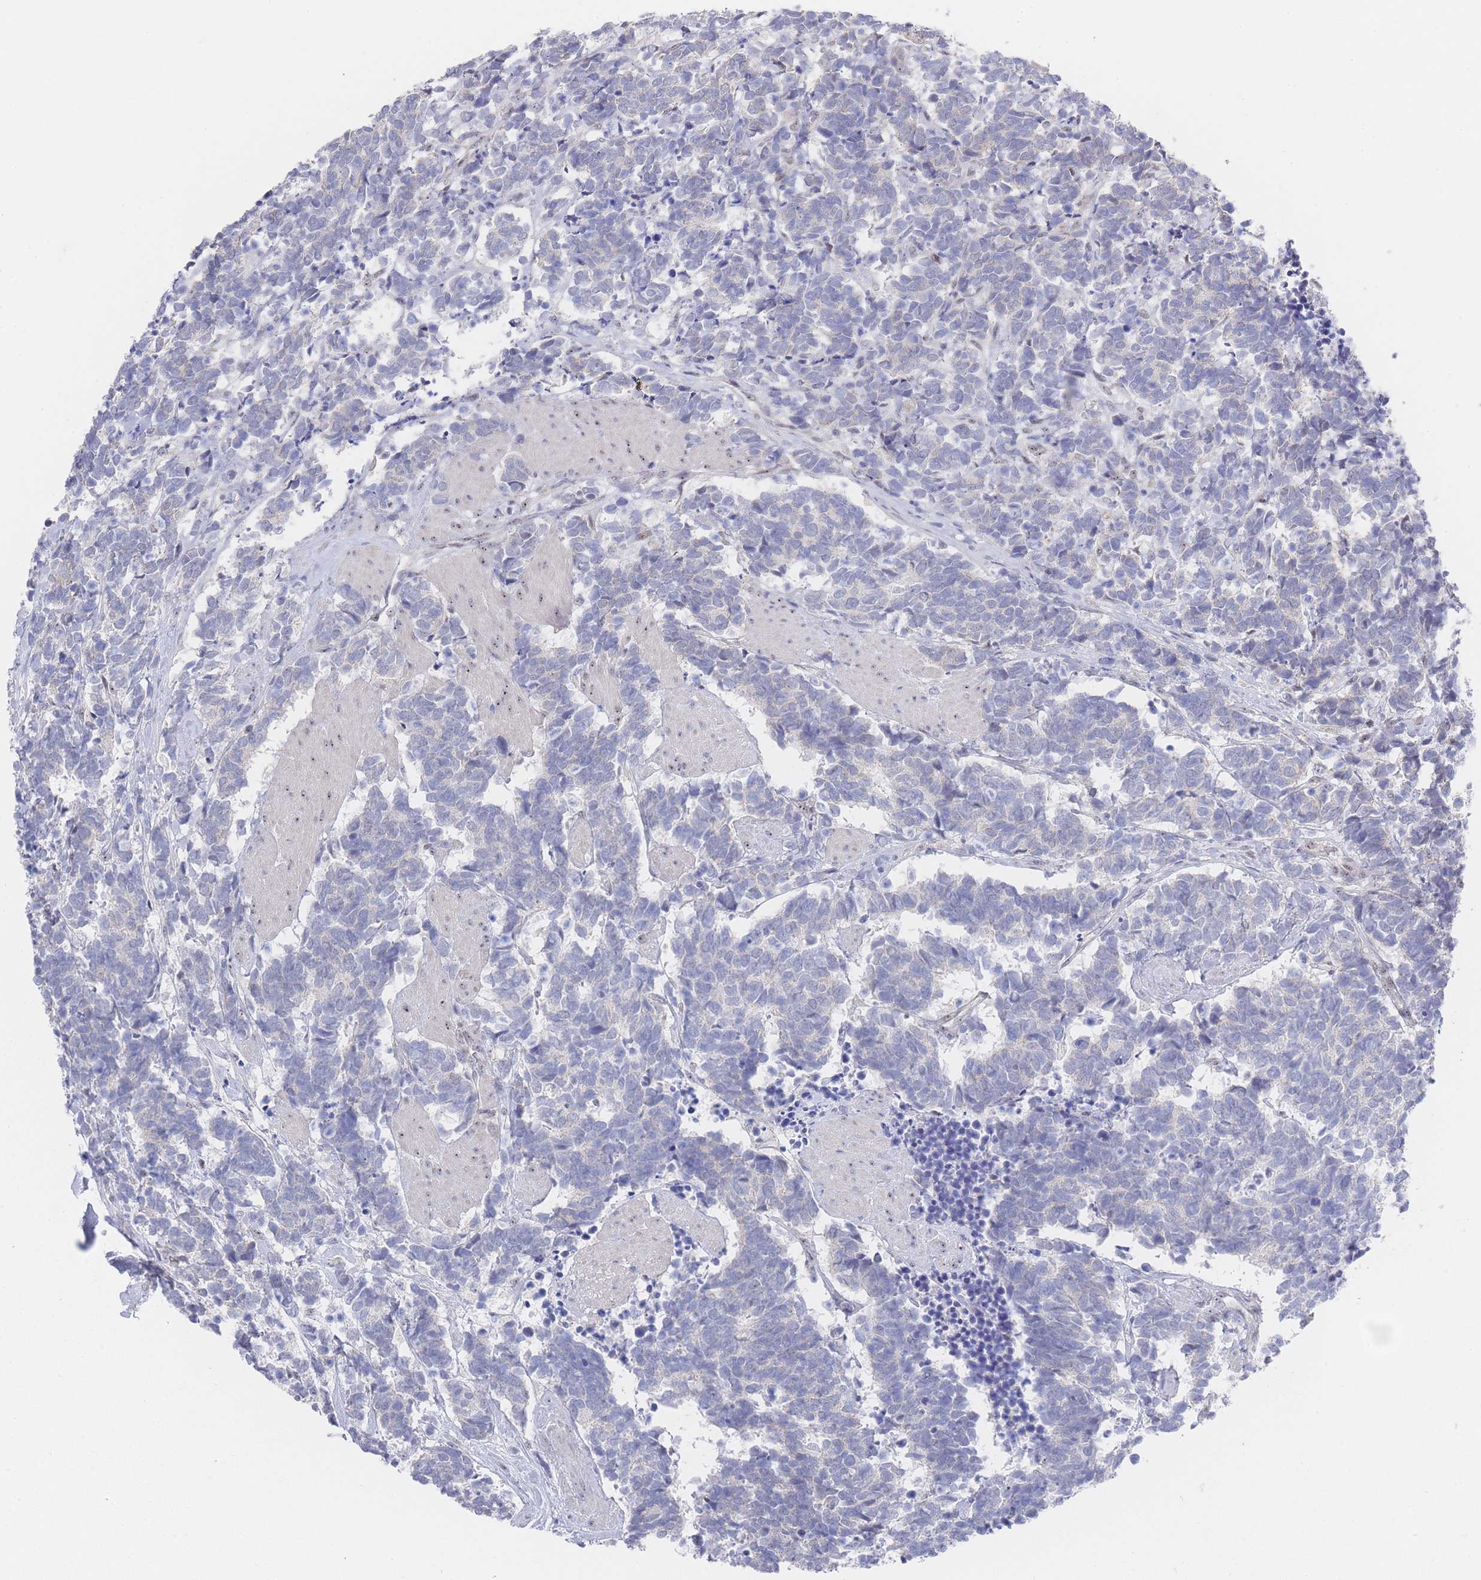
{"staining": {"intensity": "negative", "quantity": "none", "location": "none"}, "tissue": "carcinoid", "cell_type": "Tumor cells", "image_type": "cancer", "snomed": [{"axis": "morphology", "description": "Carcinoma, NOS"}, {"axis": "morphology", "description": "Carcinoid, malignant, NOS"}, {"axis": "topography", "description": "Prostate"}], "caption": "Tumor cells show no significant protein positivity in carcinoid.", "gene": "ZNF142", "patient": {"sex": "male", "age": 57}}